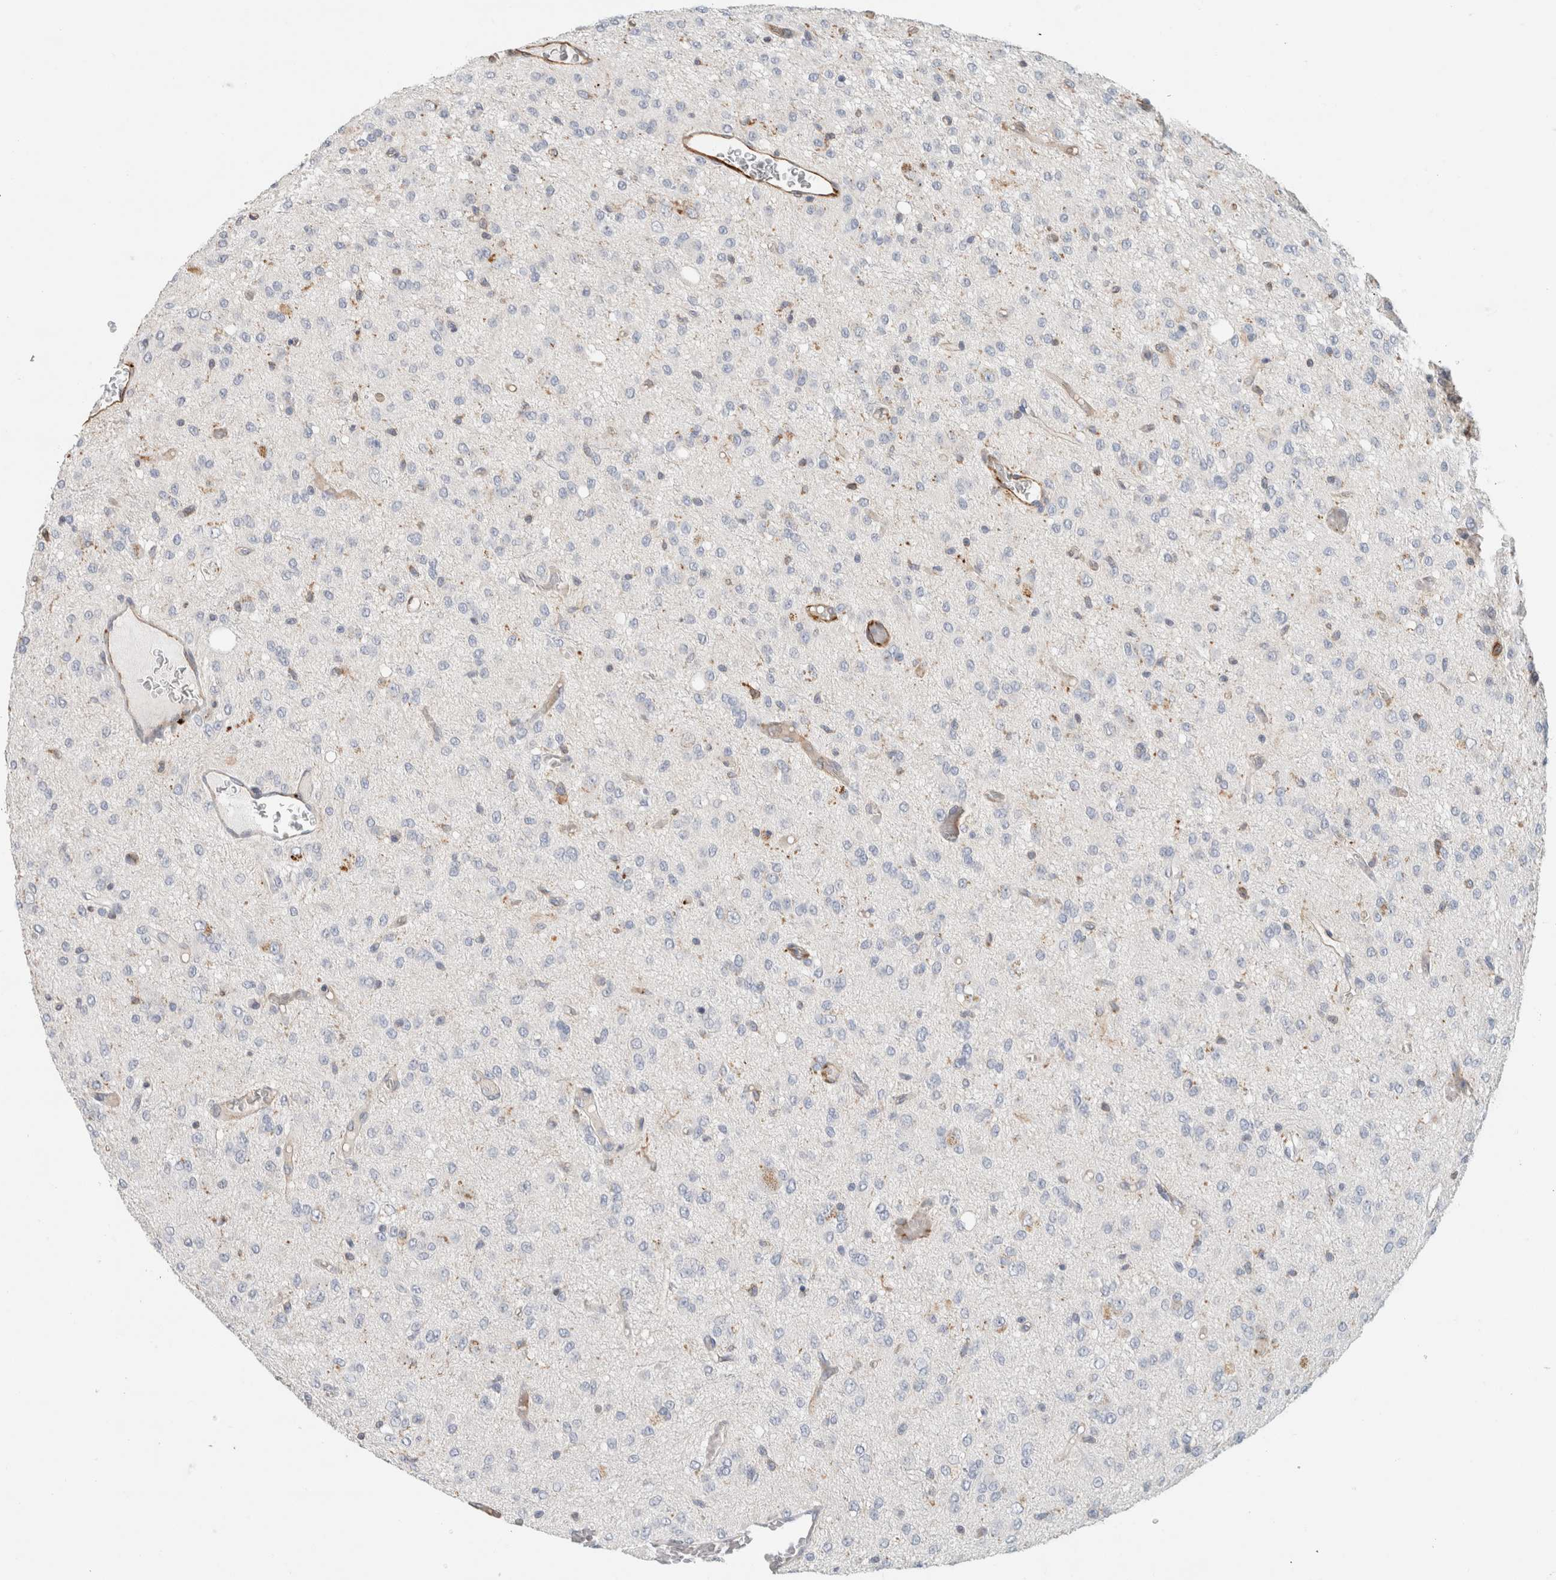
{"staining": {"intensity": "negative", "quantity": "none", "location": "none"}, "tissue": "glioma", "cell_type": "Tumor cells", "image_type": "cancer", "snomed": [{"axis": "morphology", "description": "Glioma, malignant, High grade"}, {"axis": "topography", "description": "Brain"}], "caption": "Tumor cells show no significant positivity in glioma.", "gene": "LY86", "patient": {"sex": "female", "age": 59}}